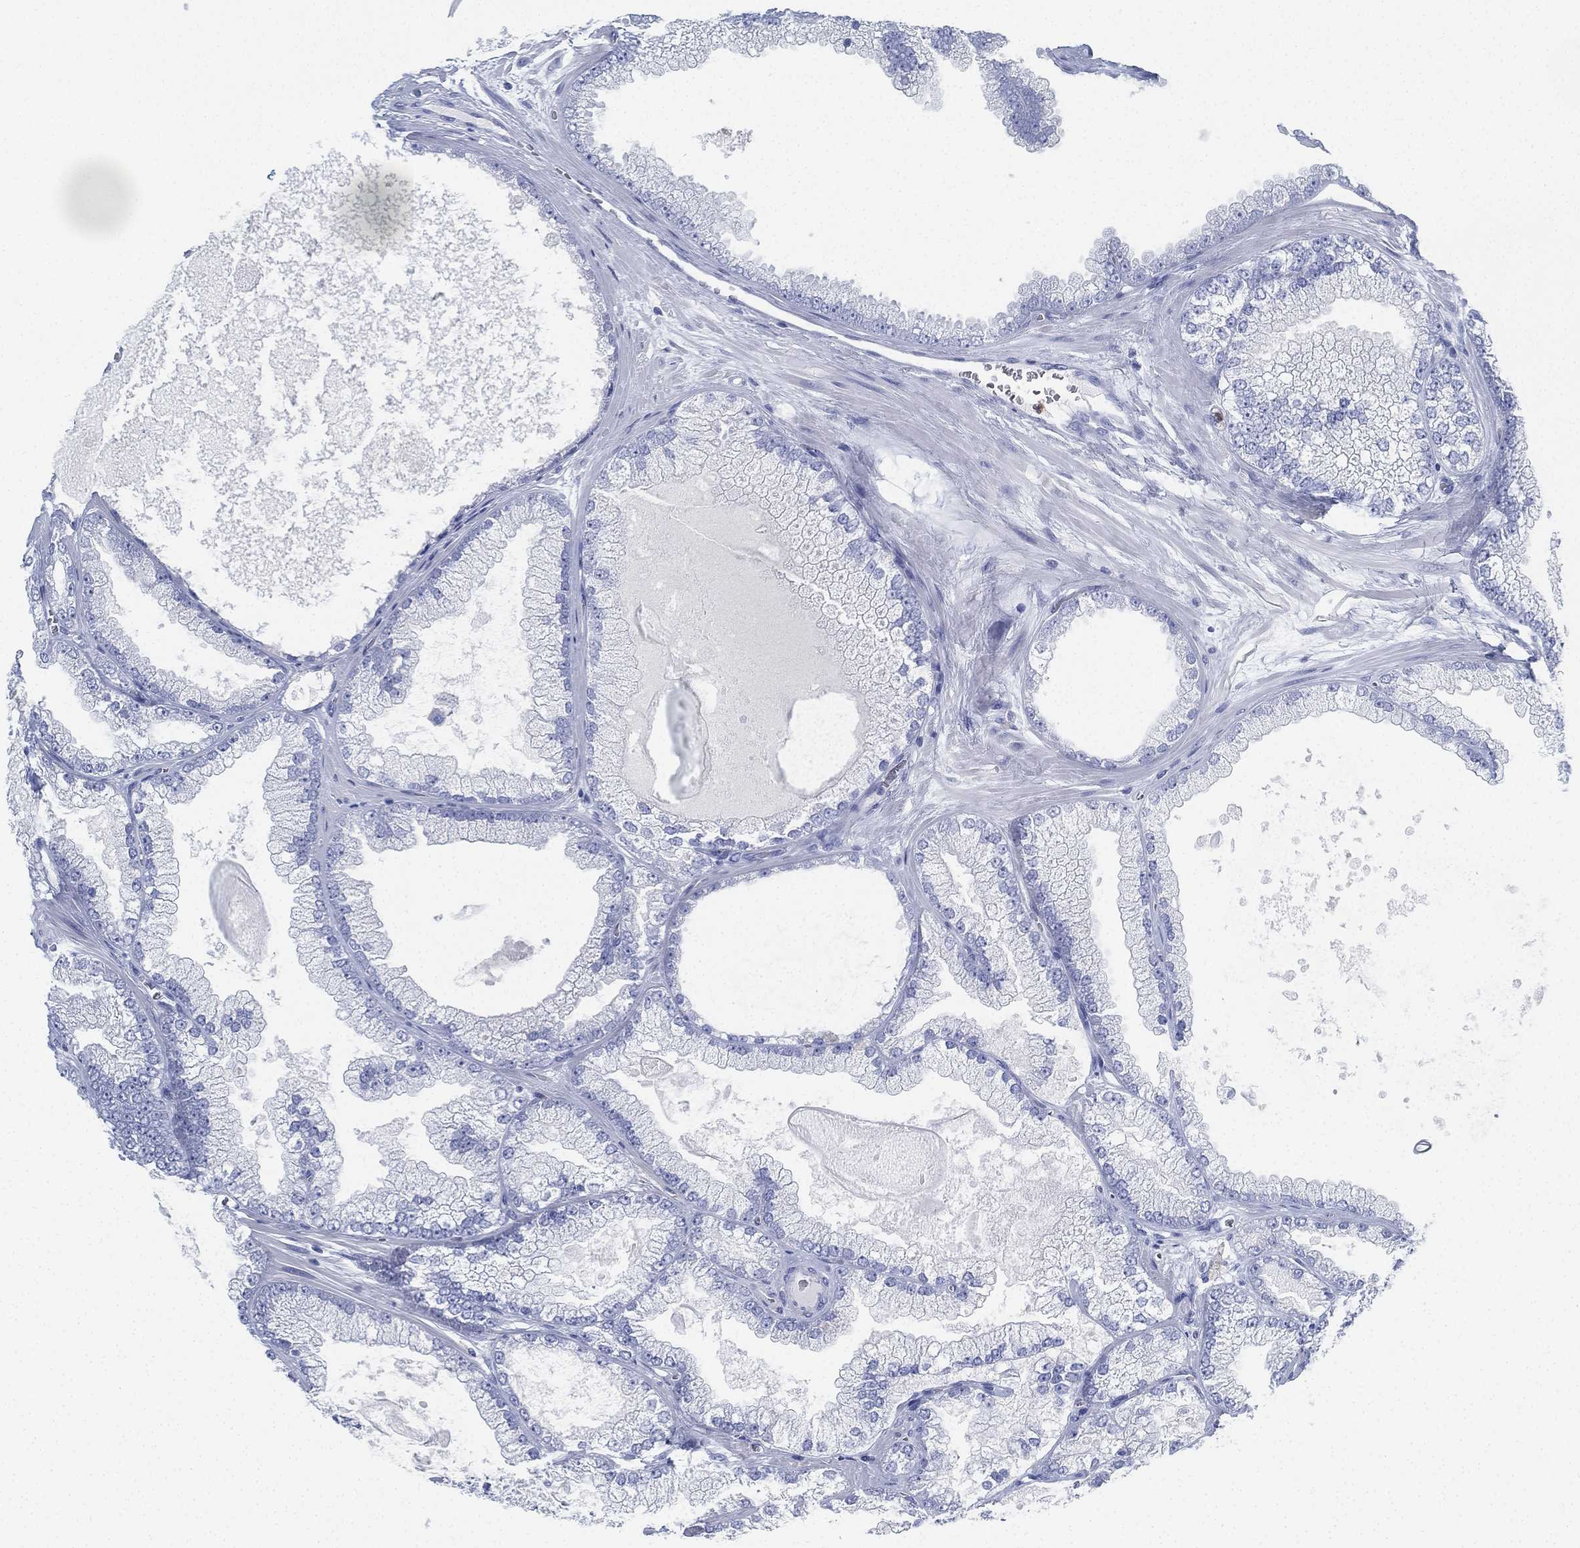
{"staining": {"intensity": "negative", "quantity": "none", "location": "none"}, "tissue": "prostate cancer", "cell_type": "Tumor cells", "image_type": "cancer", "snomed": [{"axis": "morphology", "description": "Adenocarcinoma, Low grade"}, {"axis": "topography", "description": "Prostate"}], "caption": "This is an immunohistochemistry micrograph of human adenocarcinoma (low-grade) (prostate). There is no staining in tumor cells.", "gene": "DEFB121", "patient": {"sex": "male", "age": 57}}